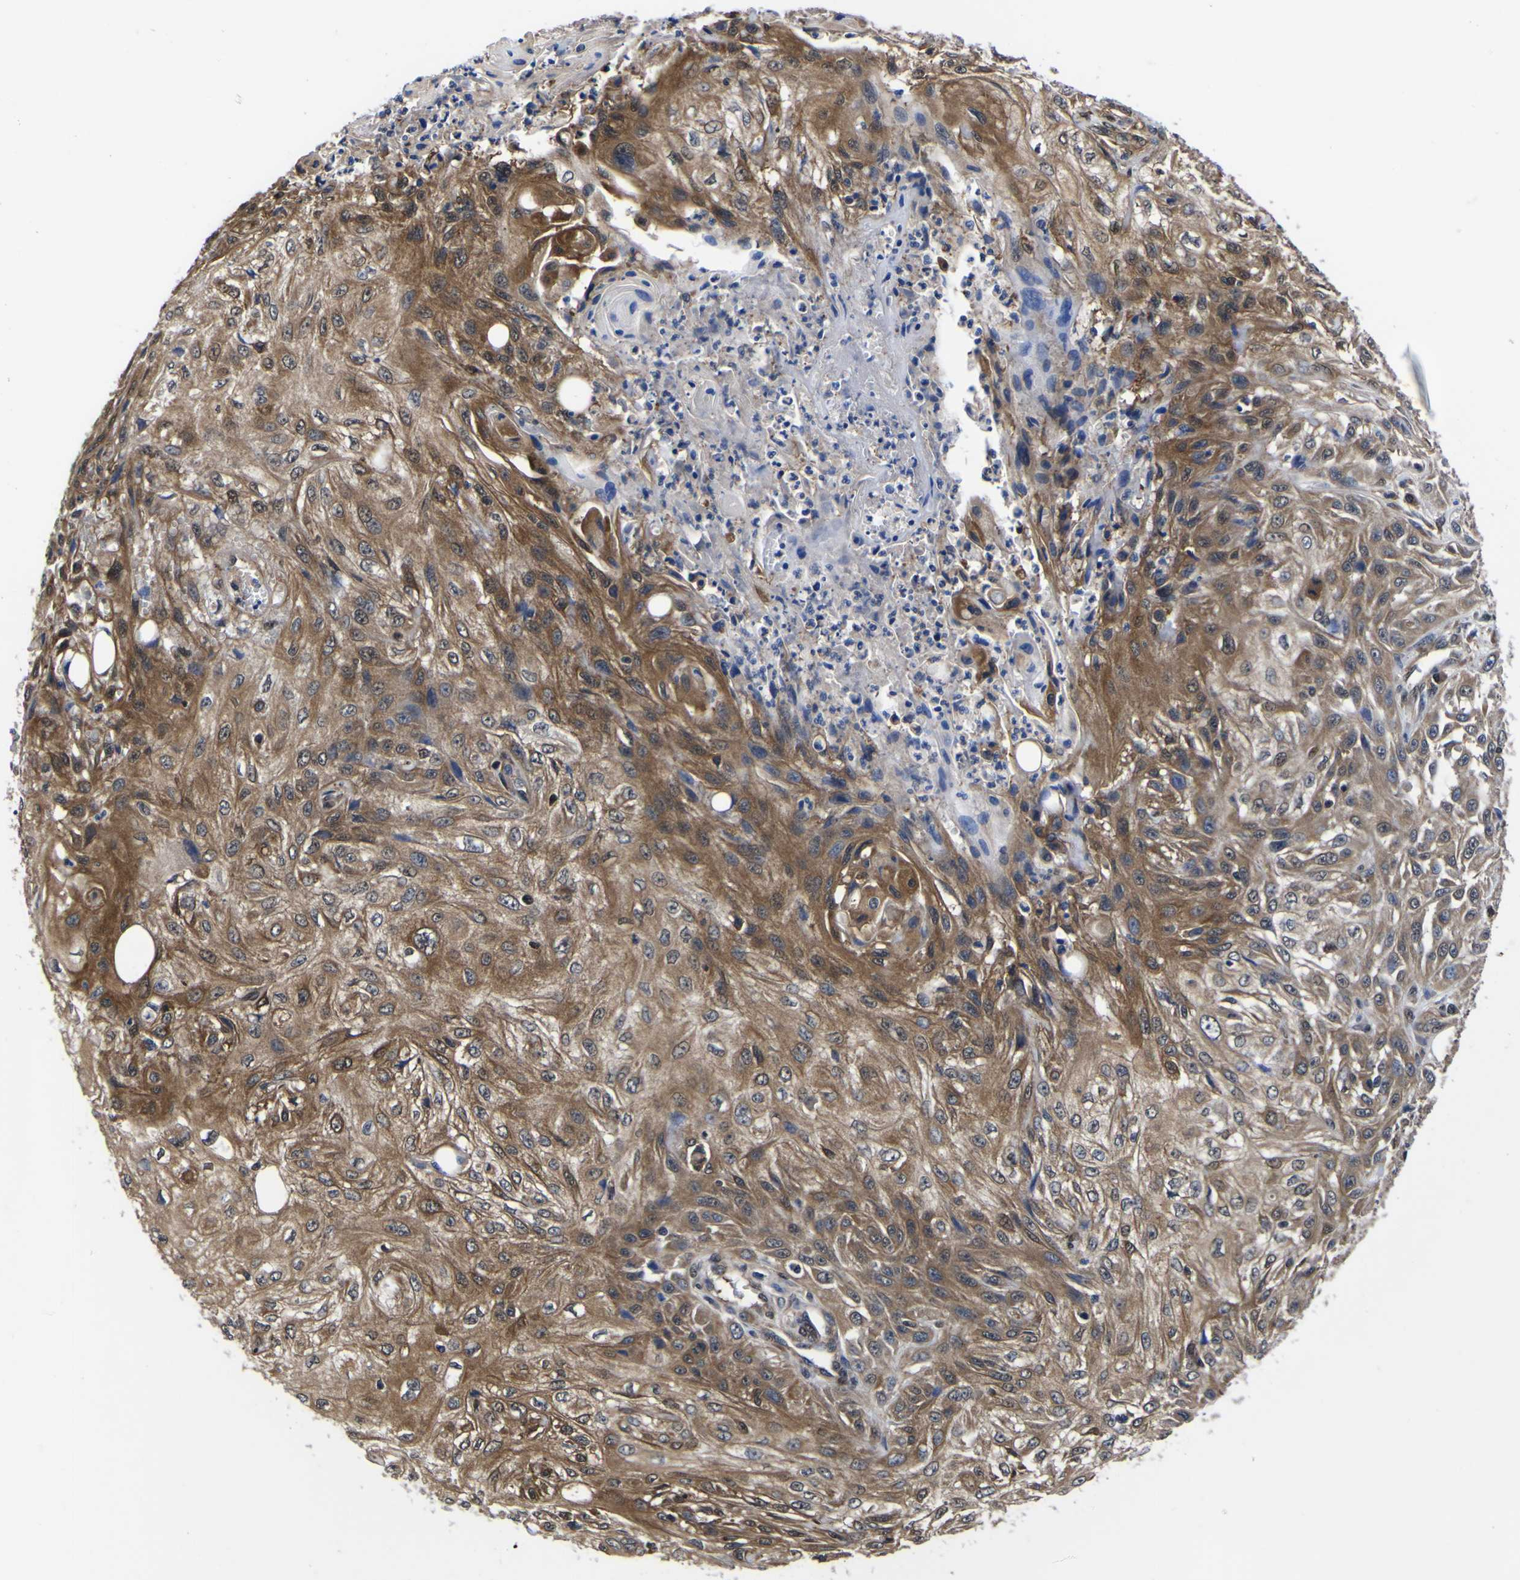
{"staining": {"intensity": "moderate", "quantity": ">75%", "location": "cytoplasmic/membranous,nuclear"}, "tissue": "skin cancer", "cell_type": "Tumor cells", "image_type": "cancer", "snomed": [{"axis": "morphology", "description": "Squamous cell carcinoma, NOS"}, {"axis": "topography", "description": "Skin"}], "caption": "Skin squamous cell carcinoma tissue exhibits moderate cytoplasmic/membranous and nuclear staining in approximately >75% of tumor cells, visualized by immunohistochemistry. The staining was performed using DAB, with brown indicating positive protein expression. Nuclei are stained blue with hematoxylin.", "gene": "FAM110B", "patient": {"sex": "male", "age": 75}}